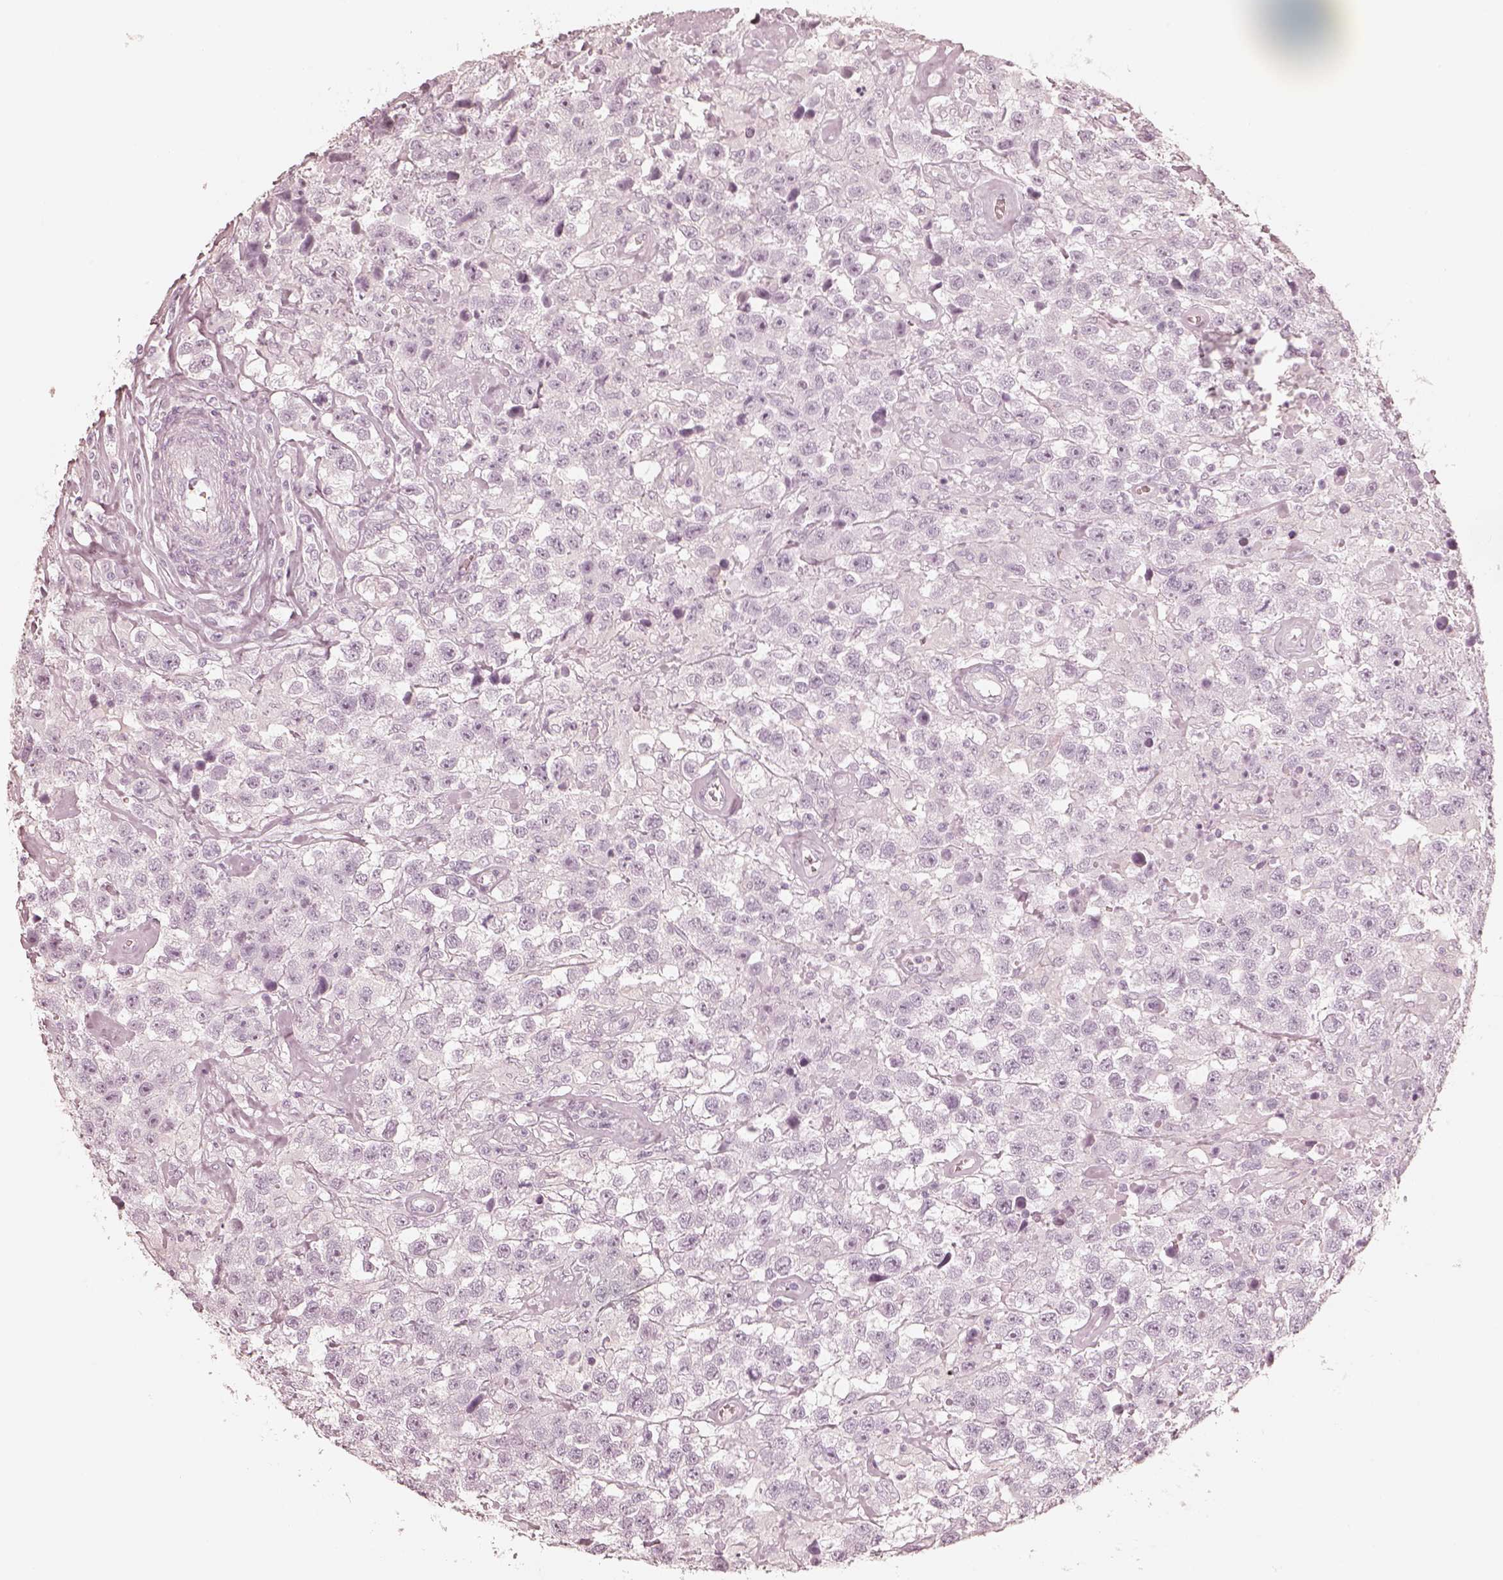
{"staining": {"intensity": "negative", "quantity": "none", "location": "none"}, "tissue": "testis cancer", "cell_type": "Tumor cells", "image_type": "cancer", "snomed": [{"axis": "morphology", "description": "Seminoma, NOS"}, {"axis": "topography", "description": "Testis"}], "caption": "This is an immunohistochemistry image of testis seminoma. There is no staining in tumor cells.", "gene": "KRT82", "patient": {"sex": "male", "age": 43}}